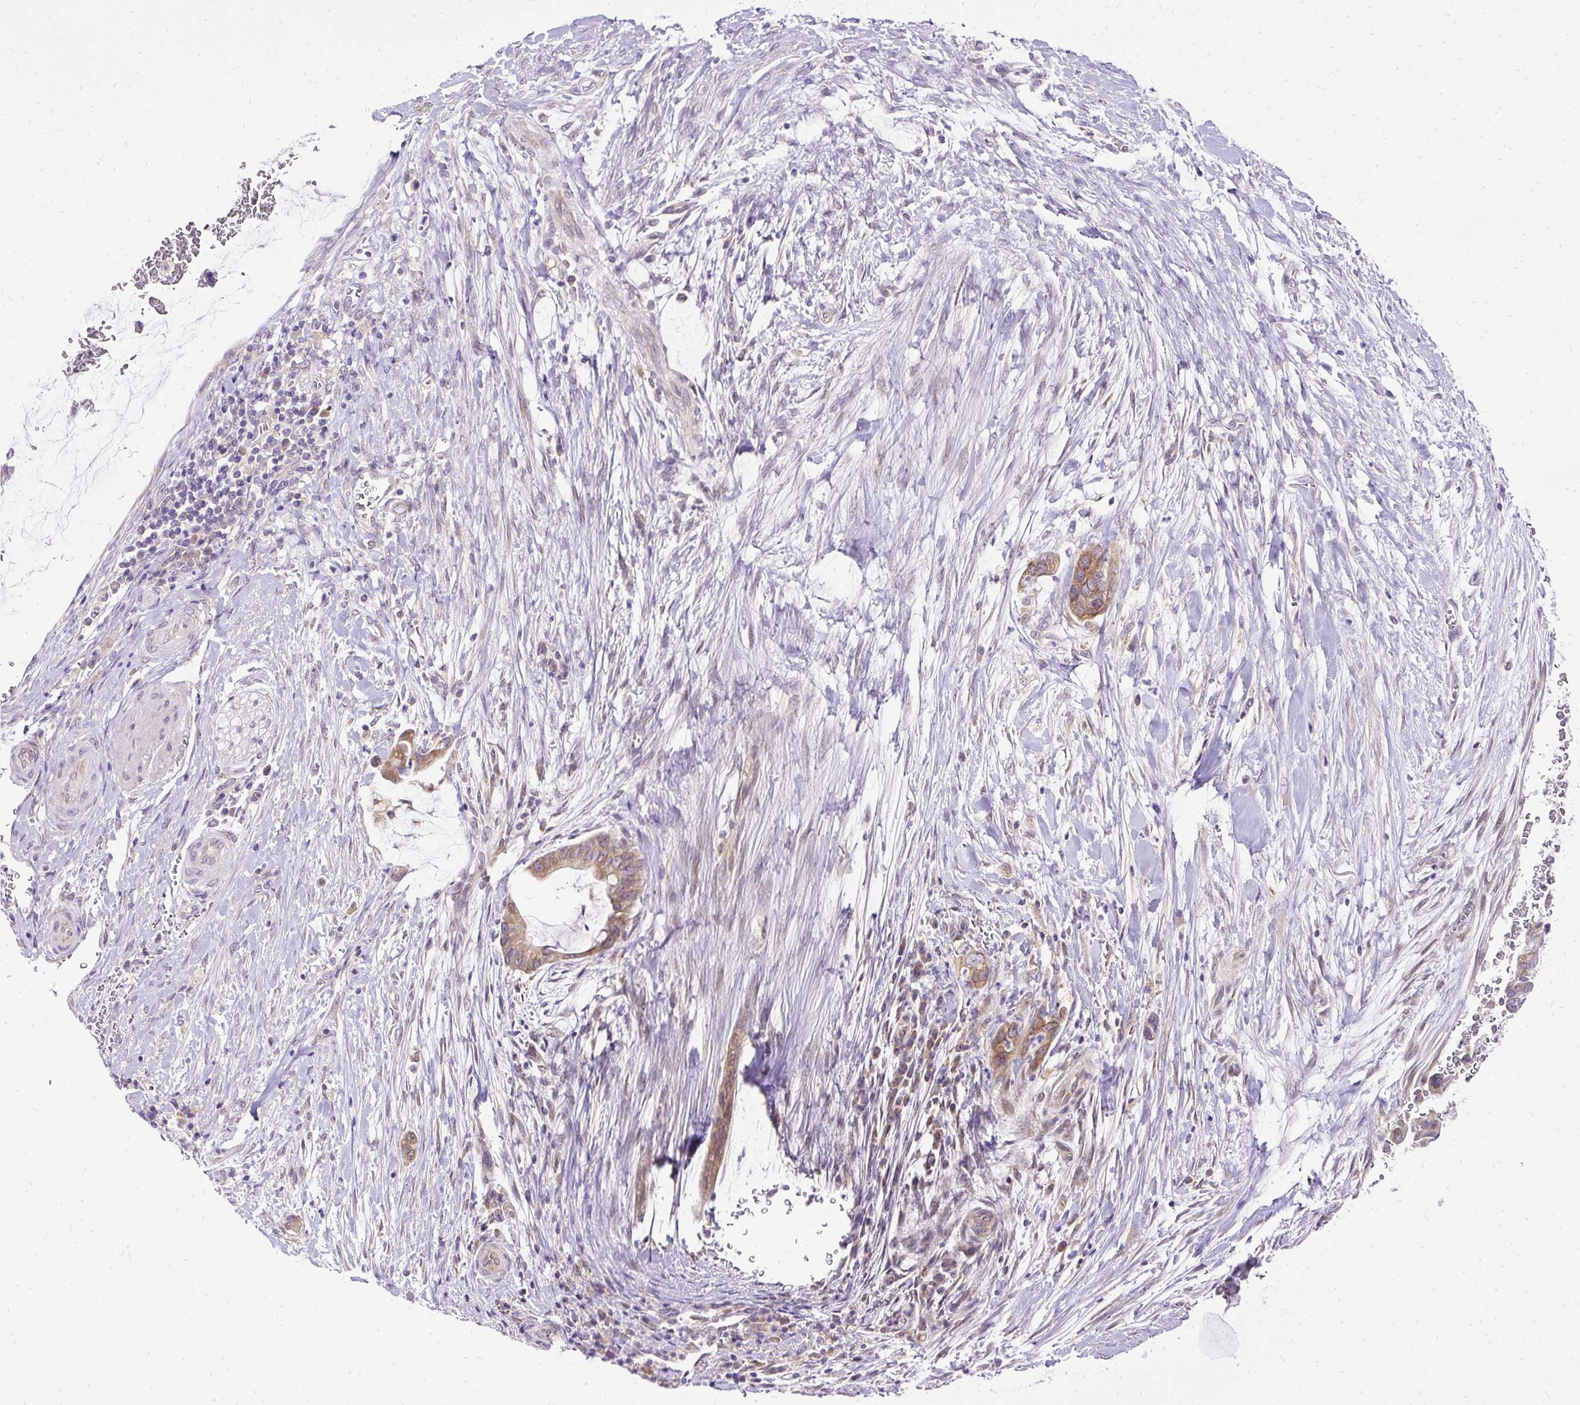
{"staining": {"intensity": "moderate", "quantity": ">75%", "location": "cytoplasmic/membranous"}, "tissue": "pancreatic cancer", "cell_type": "Tumor cells", "image_type": "cancer", "snomed": [{"axis": "morphology", "description": "Adenocarcinoma, NOS"}, {"axis": "topography", "description": "Pancreas"}], "caption": "Brown immunohistochemical staining in pancreatic adenocarcinoma demonstrates moderate cytoplasmic/membranous expression in about >75% of tumor cells.", "gene": "AMFR", "patient": {"sex": "male", "age": 75}}